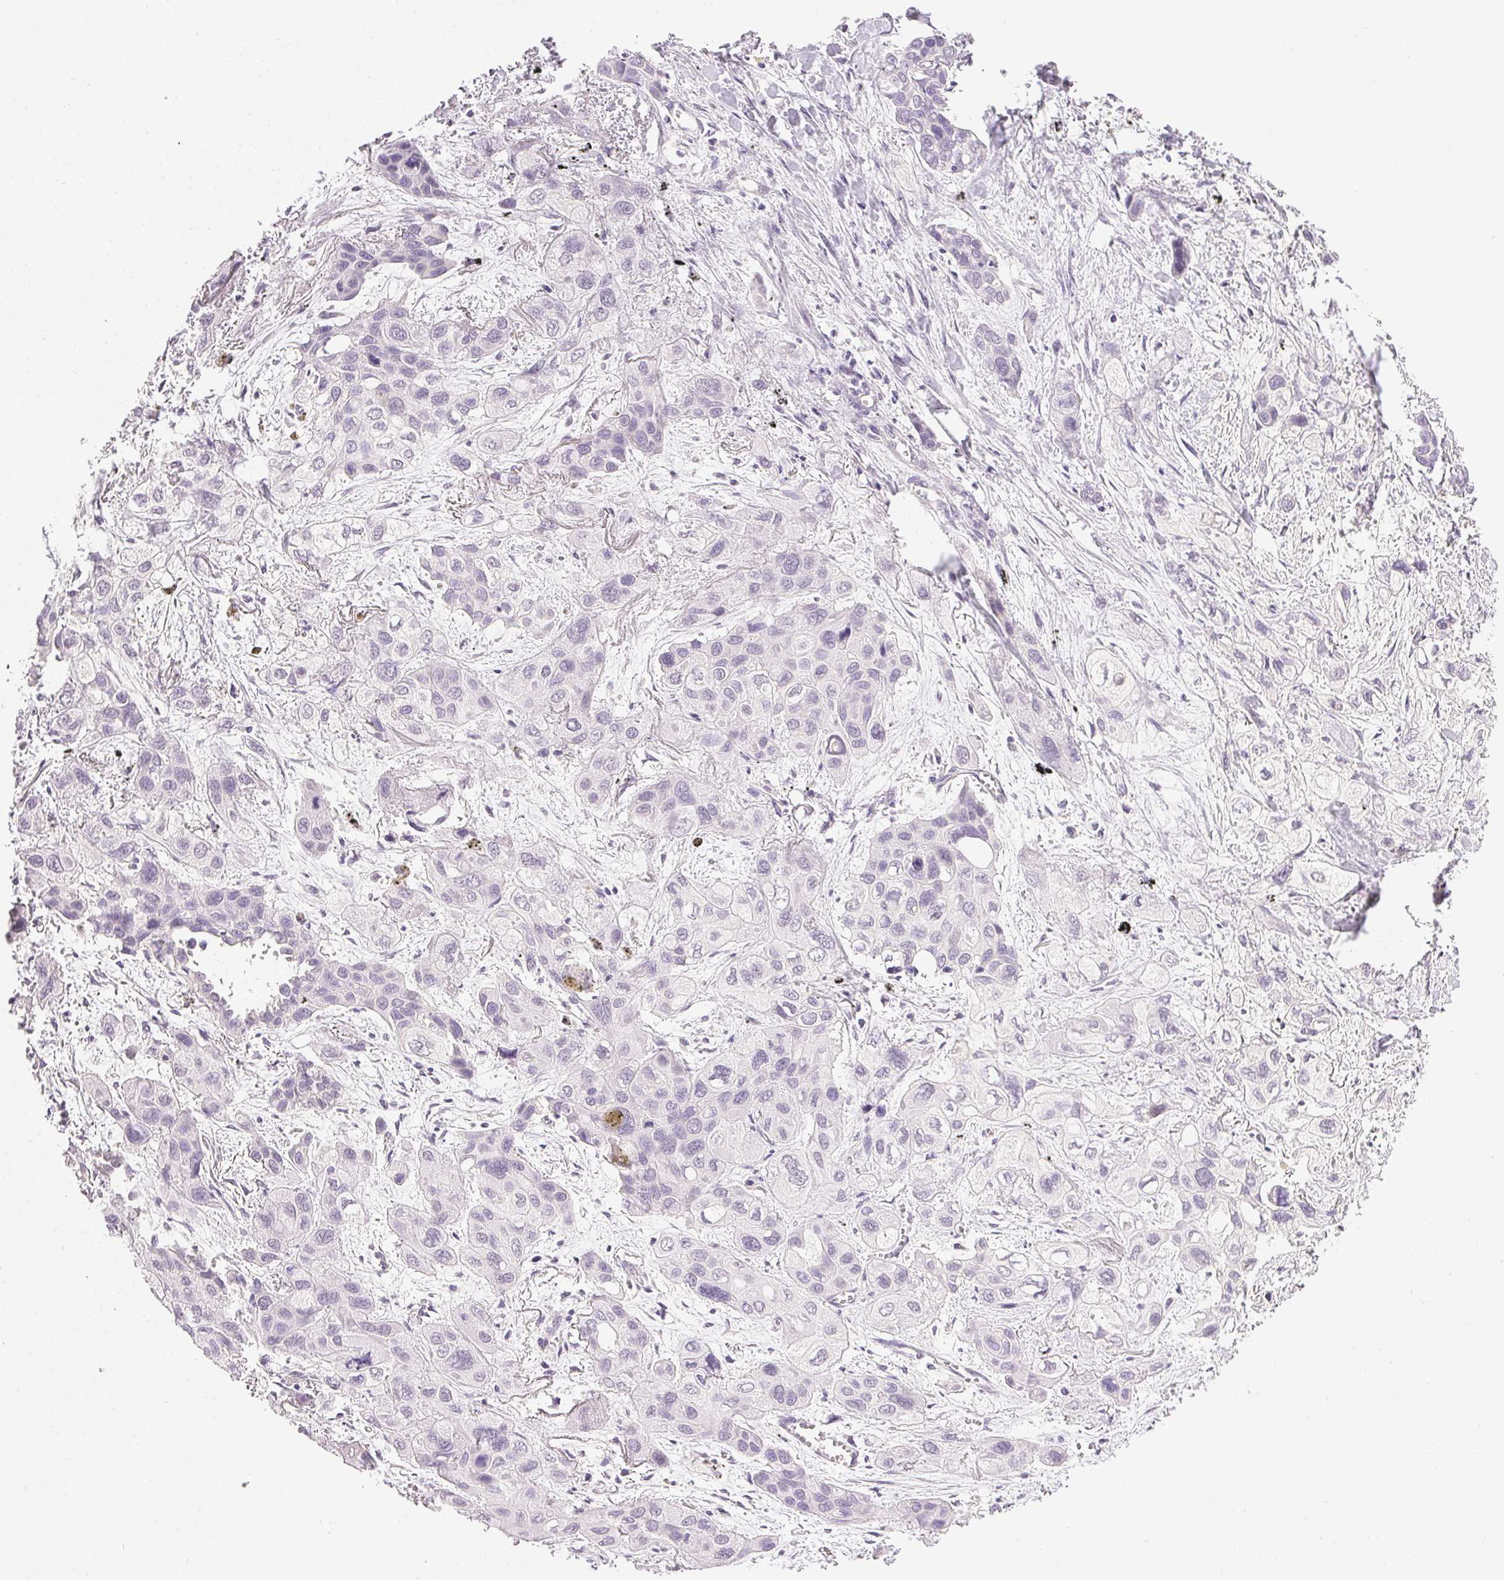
{"staining": {"intensity": "negative", "quantity": "none", "location": "none"}, "tissue": "lung cancer", "cell_type": "Tumor cells", "image_type": "cancer", "snomed": [{"axis": "morphology", "description": "Squamous cell carcinoma, NOS"}, {"axis": "morphology", "description": "Squamous cell carcinoma, metastatic, NOS"}, {"axis": "topography", "description": "Lung"}], "caption": "Tumor cells are negative for protein expression in human lung cancer (metastatic squamous cell carcinoma).", "gene": "PLCB1", "patient": {"sex": "male", "age": 59}}